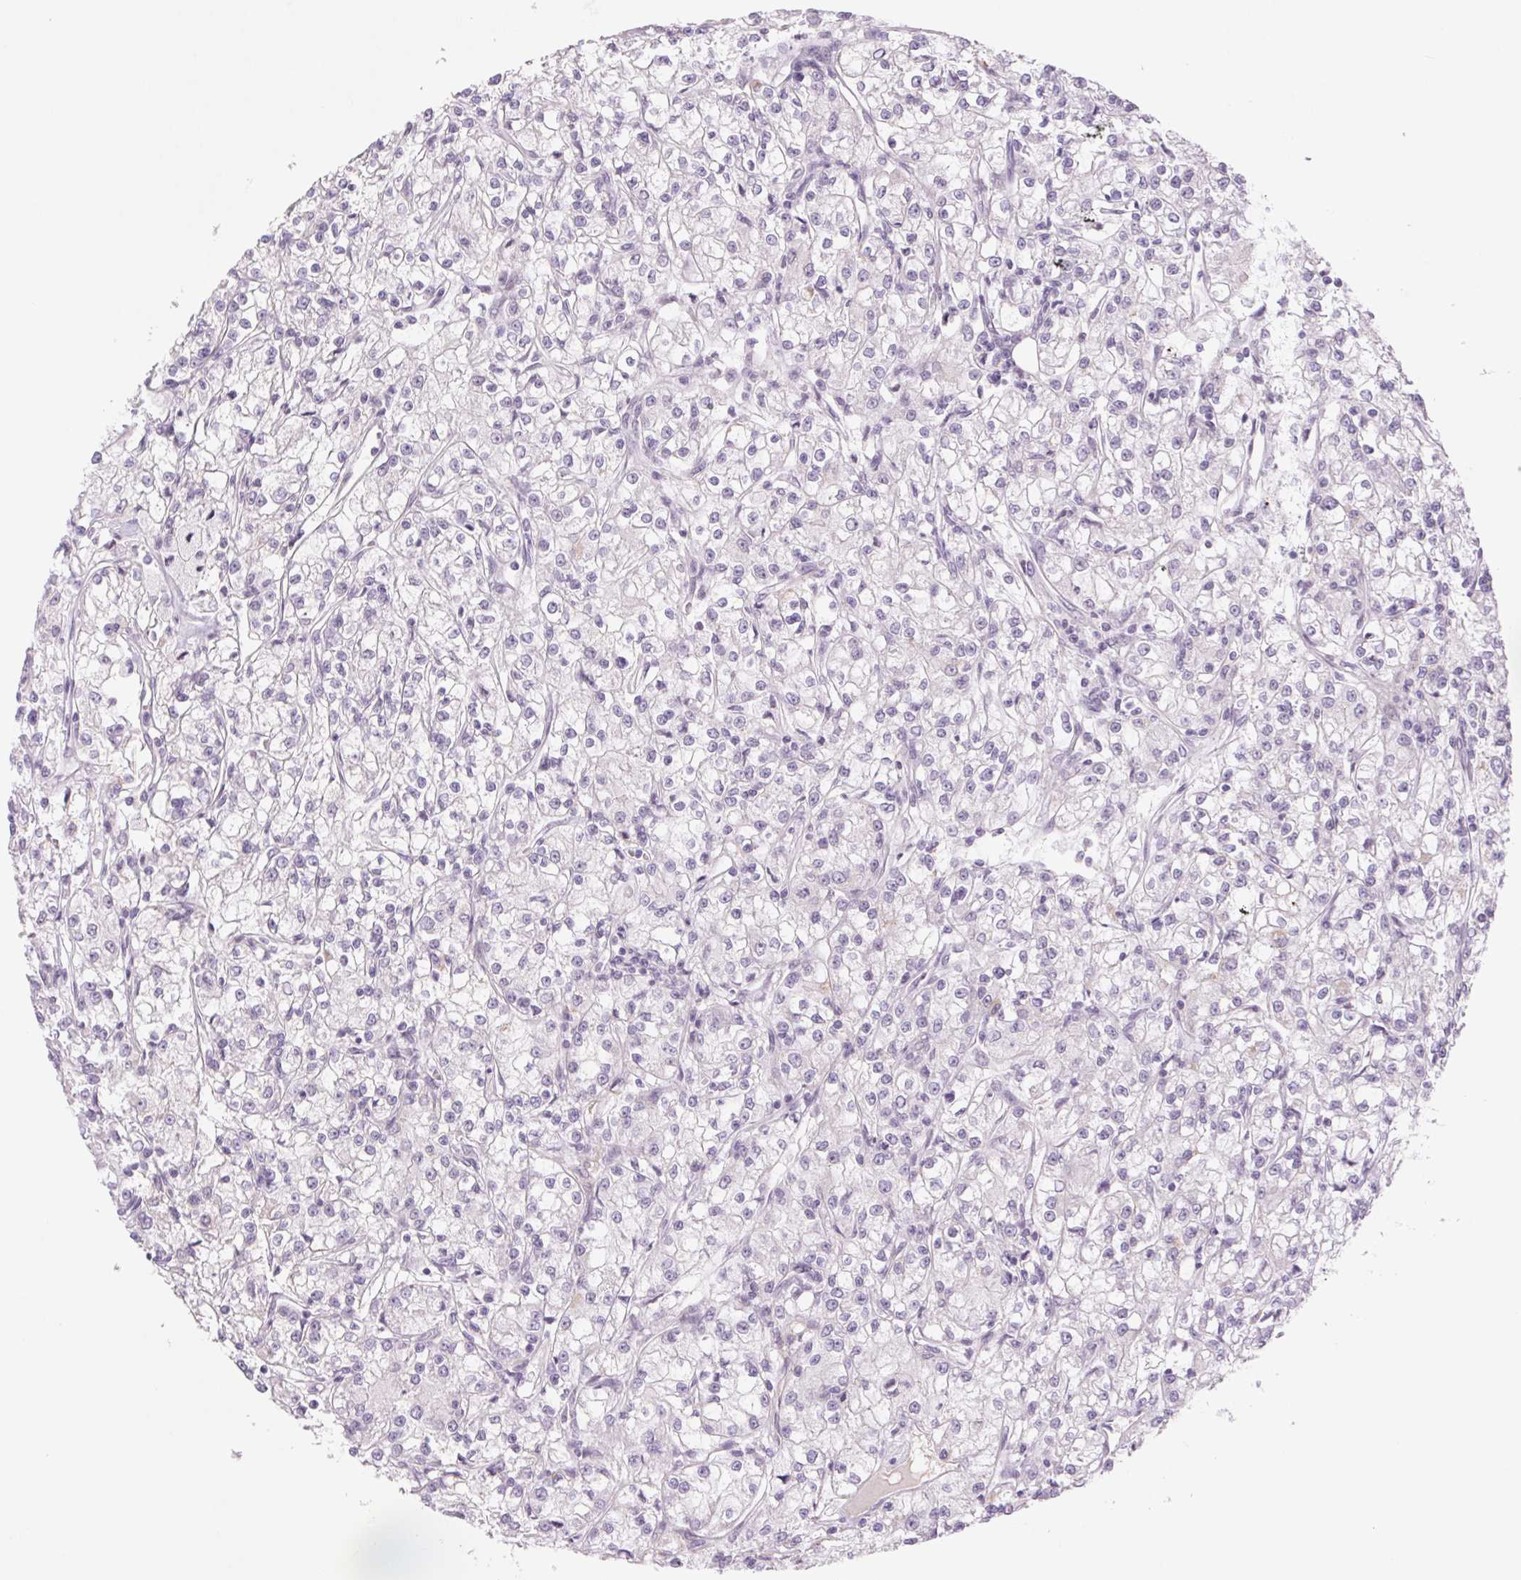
{"staining": {"intensity": "negative", "quantity": "none", "location": "none"}, "tissue": "renal cancer", "cell_type": "Tumor cells", "image_type": "cancer", "snomed": [{"axis": "morphology", "description": "Adenocarcinoma, NOS"}, {"axis": "topography", "description": "Kidney"}], "caption": "Renal cancer (adenocarcinoma) was stained to show a protein in brown. There is no significant staining in tumor cells. (DAB (3,3'-diaminobenzidine) immunohistochemistry with hematoxylin counter stain).", "gene": "KRT1", "patient": {"sex": "female", "age": 59}}